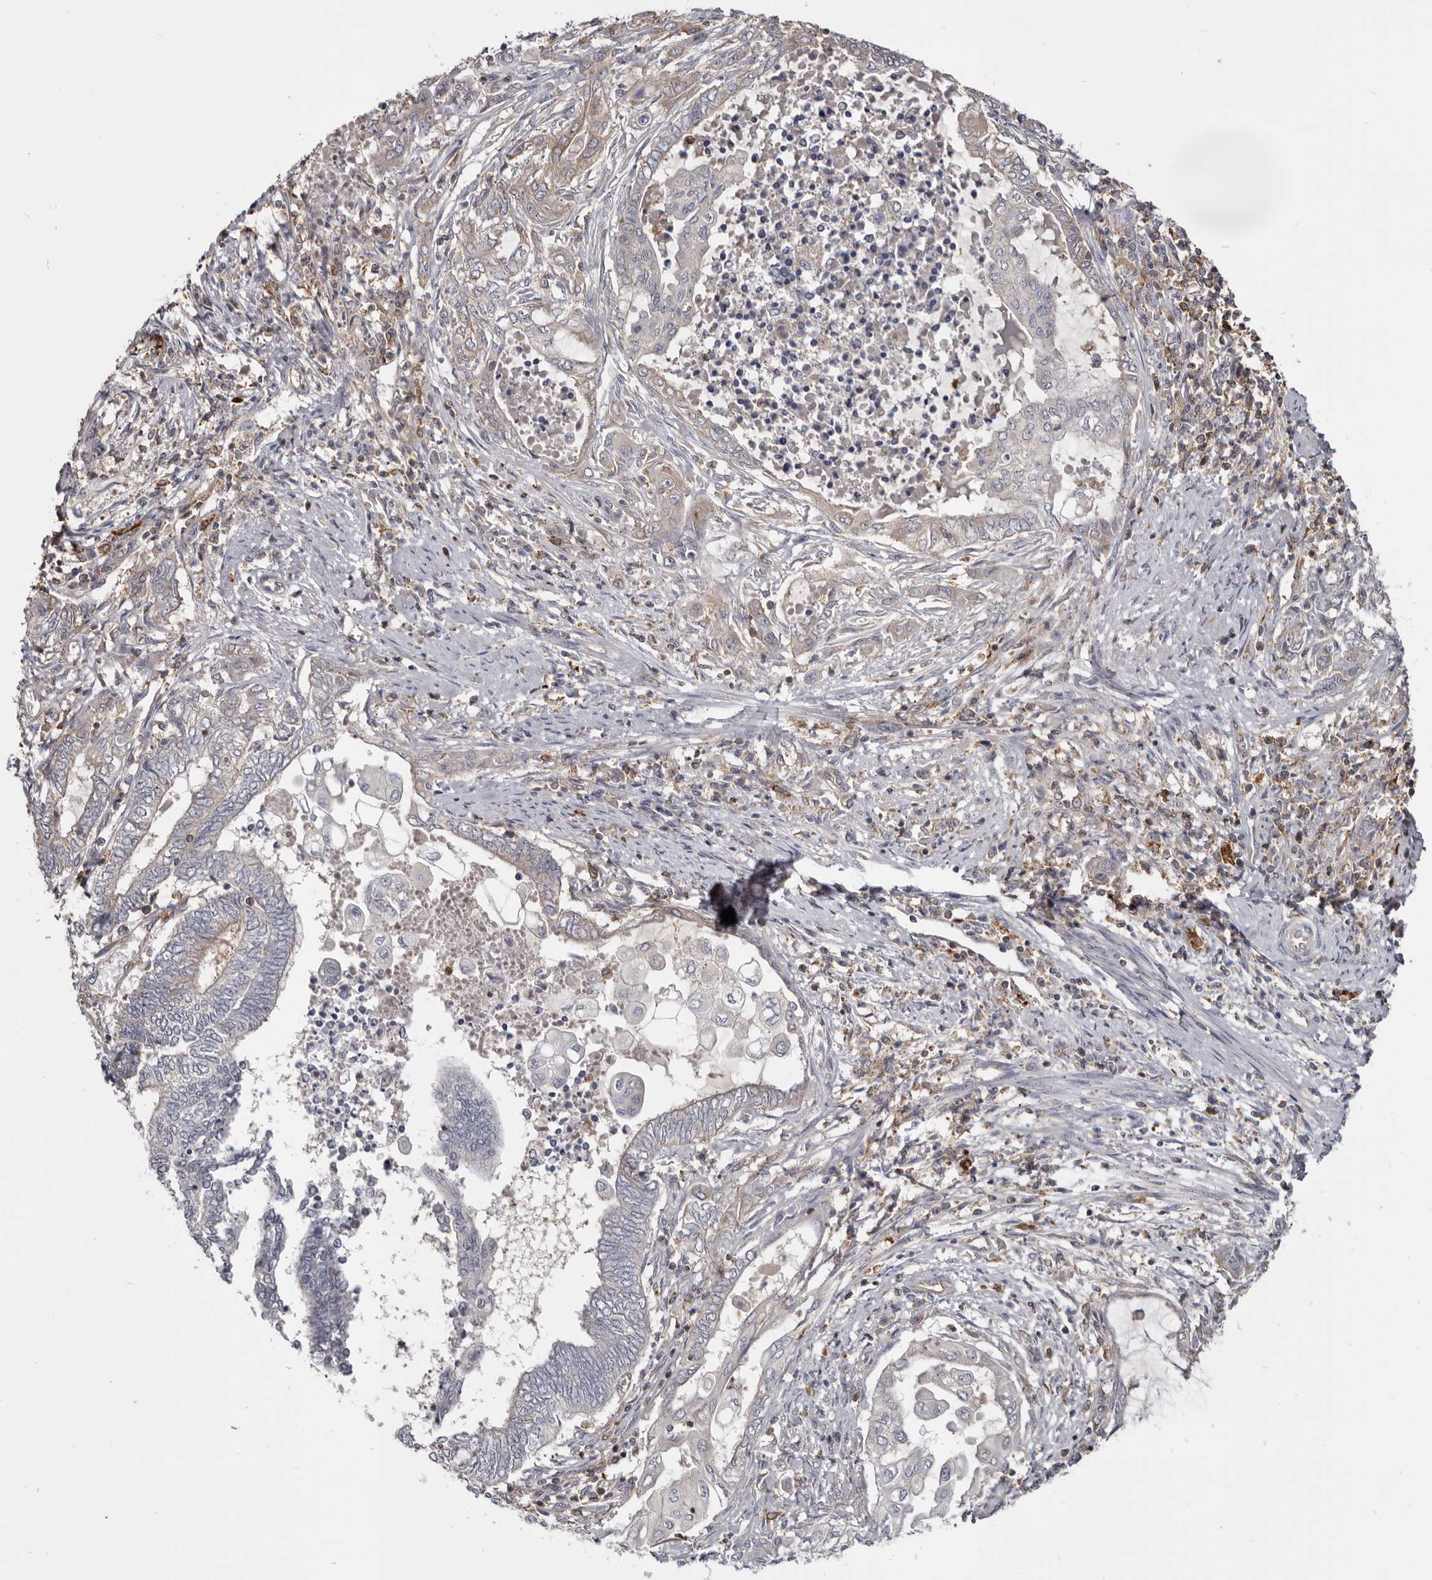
{"staining": {"intensity": "negative", "quantity": "none", "location": "none"}, "tissue": "endometrial cancer", "cell_type": "Tumor cells", "image_type": "cancer", "snomed": [{"axis": "morphology", "description": "Adenocarcinoma, NOS"}, {"axis": "topography", "description": "Uterus"}, {"axis": "topography", "description": "Endometrium"}], "caption": "Tumor cells are negative for brown protein staining in adenocarcinoma (endometrial). (DAB immunohistochemistry with hematoxylin counter stain).", "gene": "CBL", "patient": {"sex": "female", "age": 70}}